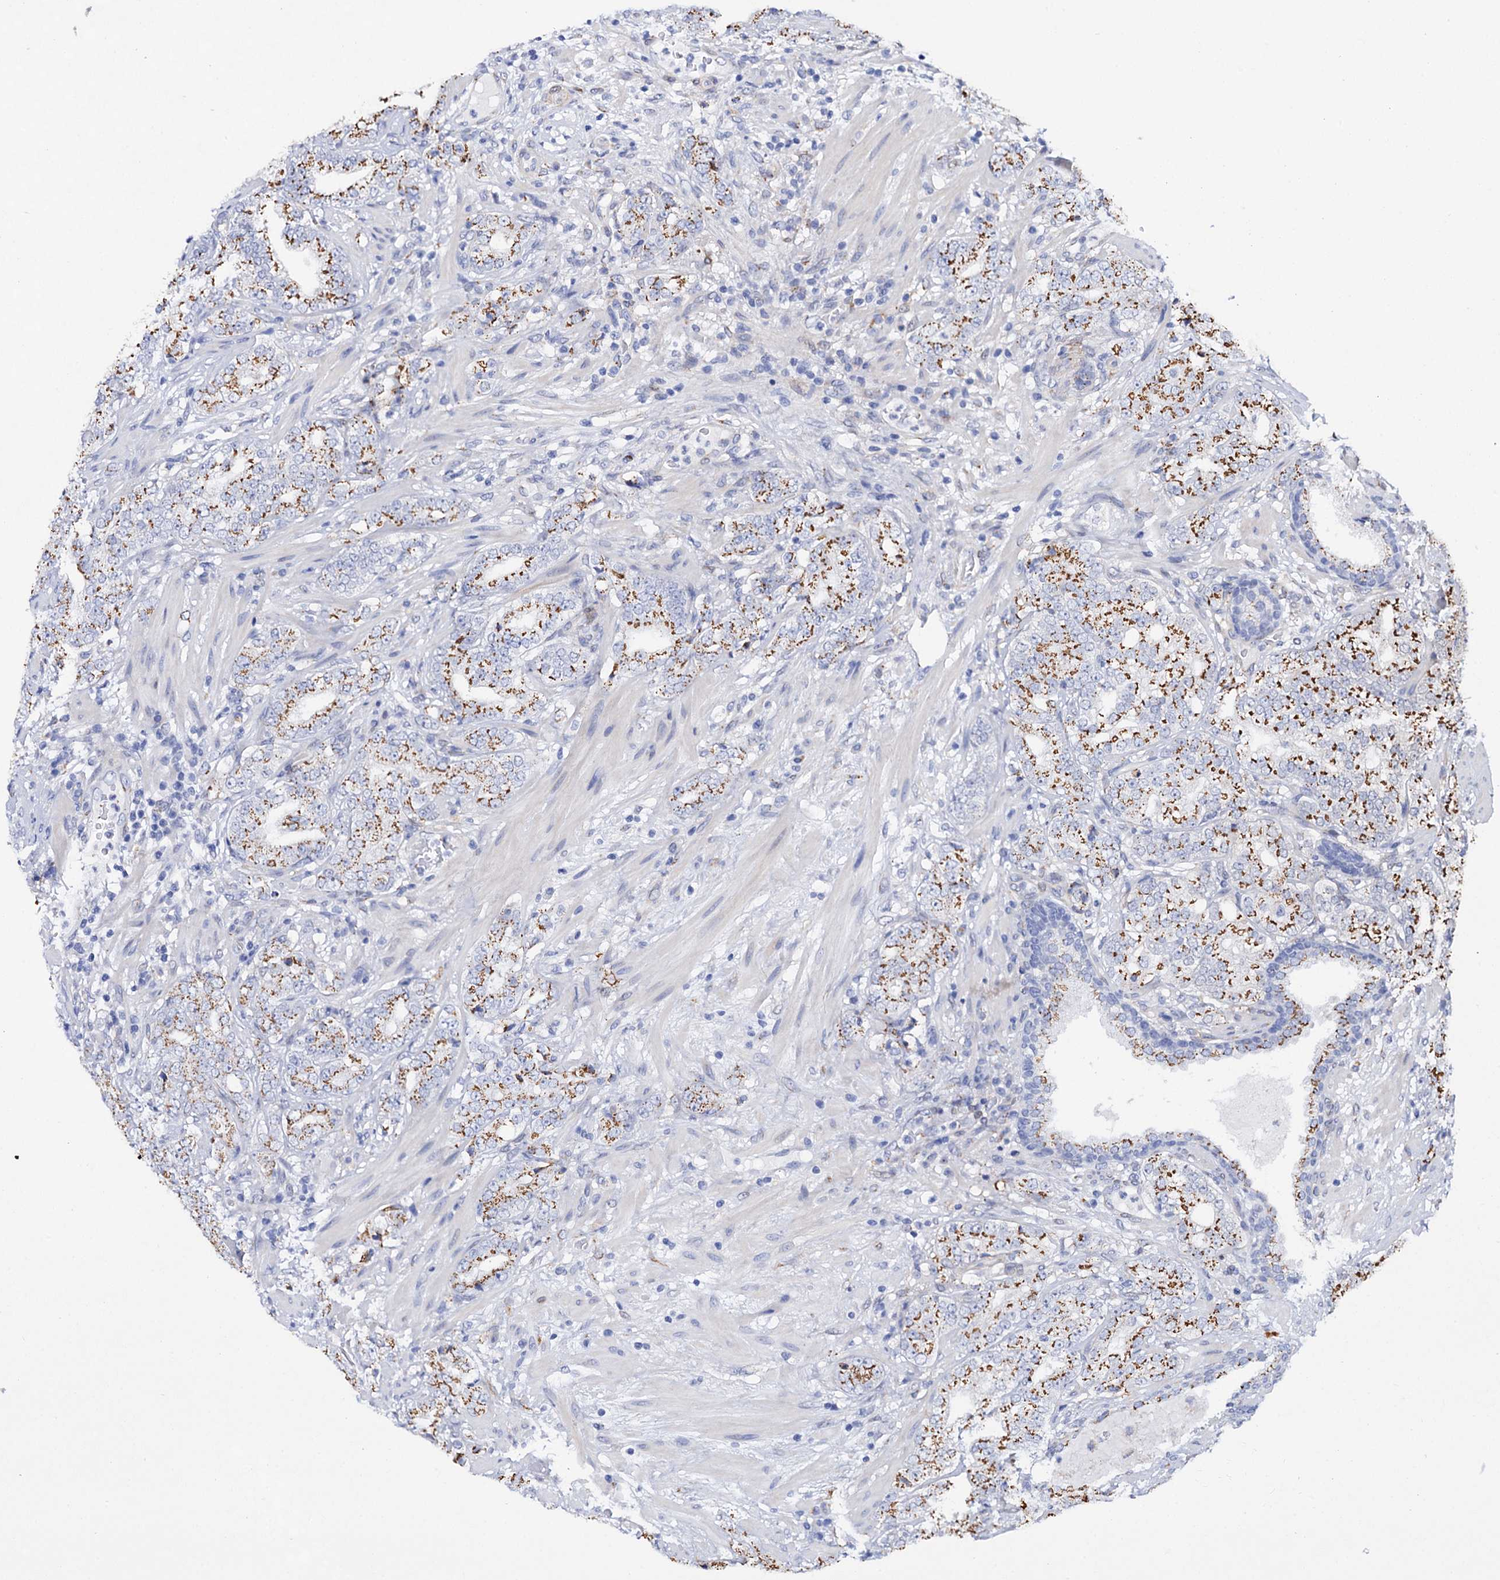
{"staining": {"intensity": "strong", "quantity": ">75%", "location": "cytoplasmic/membranous"}, "tissue": "prostate cancer", "cell_type": "Tumor cells", "image_type": "cancer", "snomed": [{"axis": "morphology", "description": "Adenocarcinoma, High grade"}, {"axis": "topography", "description": "Prostate"}], "caption": "Human prostate cancer (adenocarcinoma (high-grade)) stained with a protein marker exhibits strong staining in tumor cells.", "gene": "C11orf96", "patient": {"sex": "male", "age": 64}}